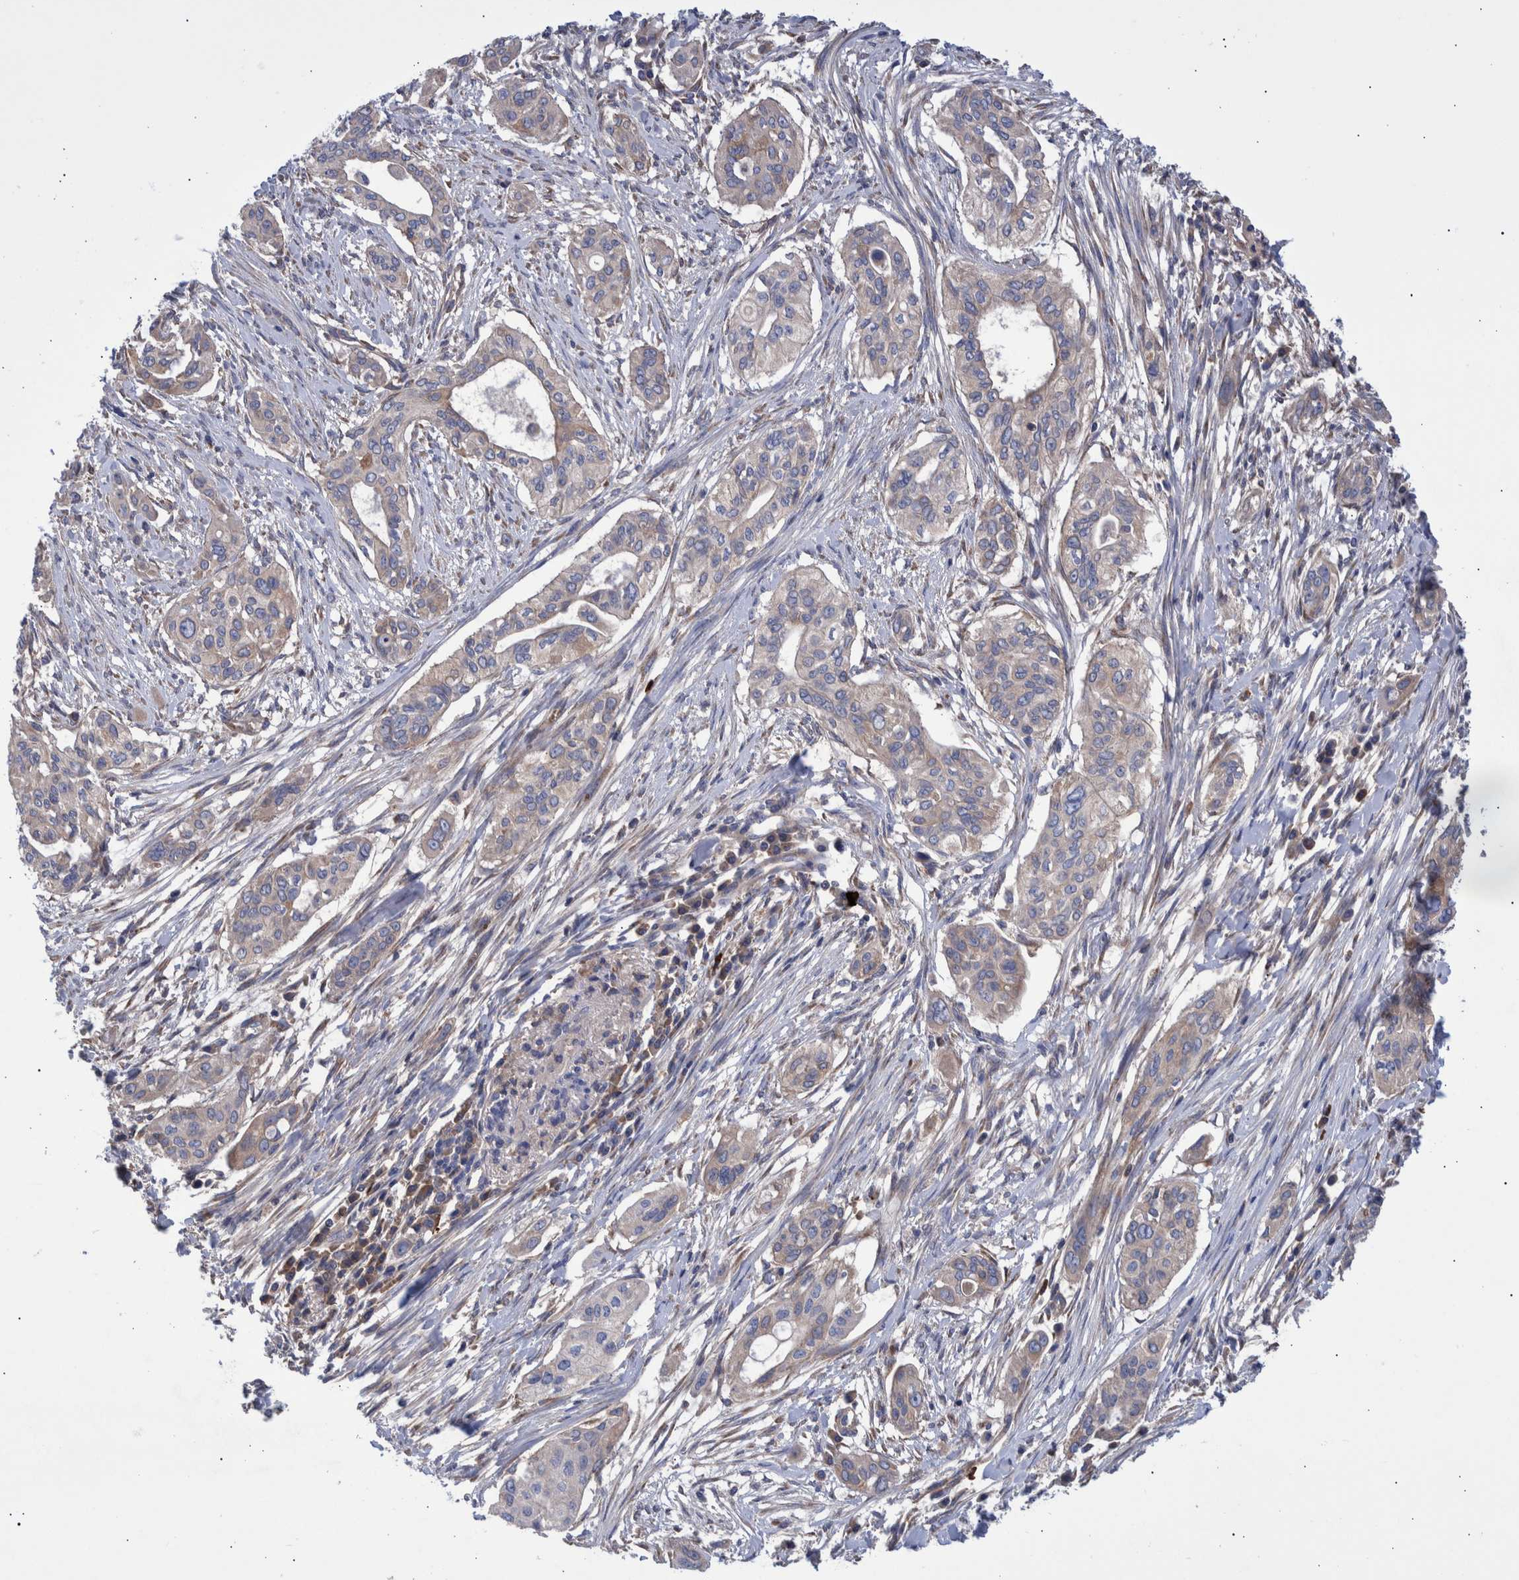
{"staining": {"intensity": "weak", "quantity": ">75%", "location": "cytoplasmic/membranous"}, "tissue": "pancreatic cancer", "cell_type": "Tumor cells", "image_type": "cancer", "snomed": [{"axis": "morphology", "description": "Adenocarcinoma, NOS"}, {"axis": "topography", "description": "Pancreas"}], "caption": "A low amount of weak cytoplasmic/membranous positivity is identified in approximately >75% of tumor cells in pancreatic cancer (adenocarcinoma) tissue. The protein is shown in brown color, while the nuclei are stained blue.", "gene": "DLL4", "patient": {"sex": "female", "age": 60}}